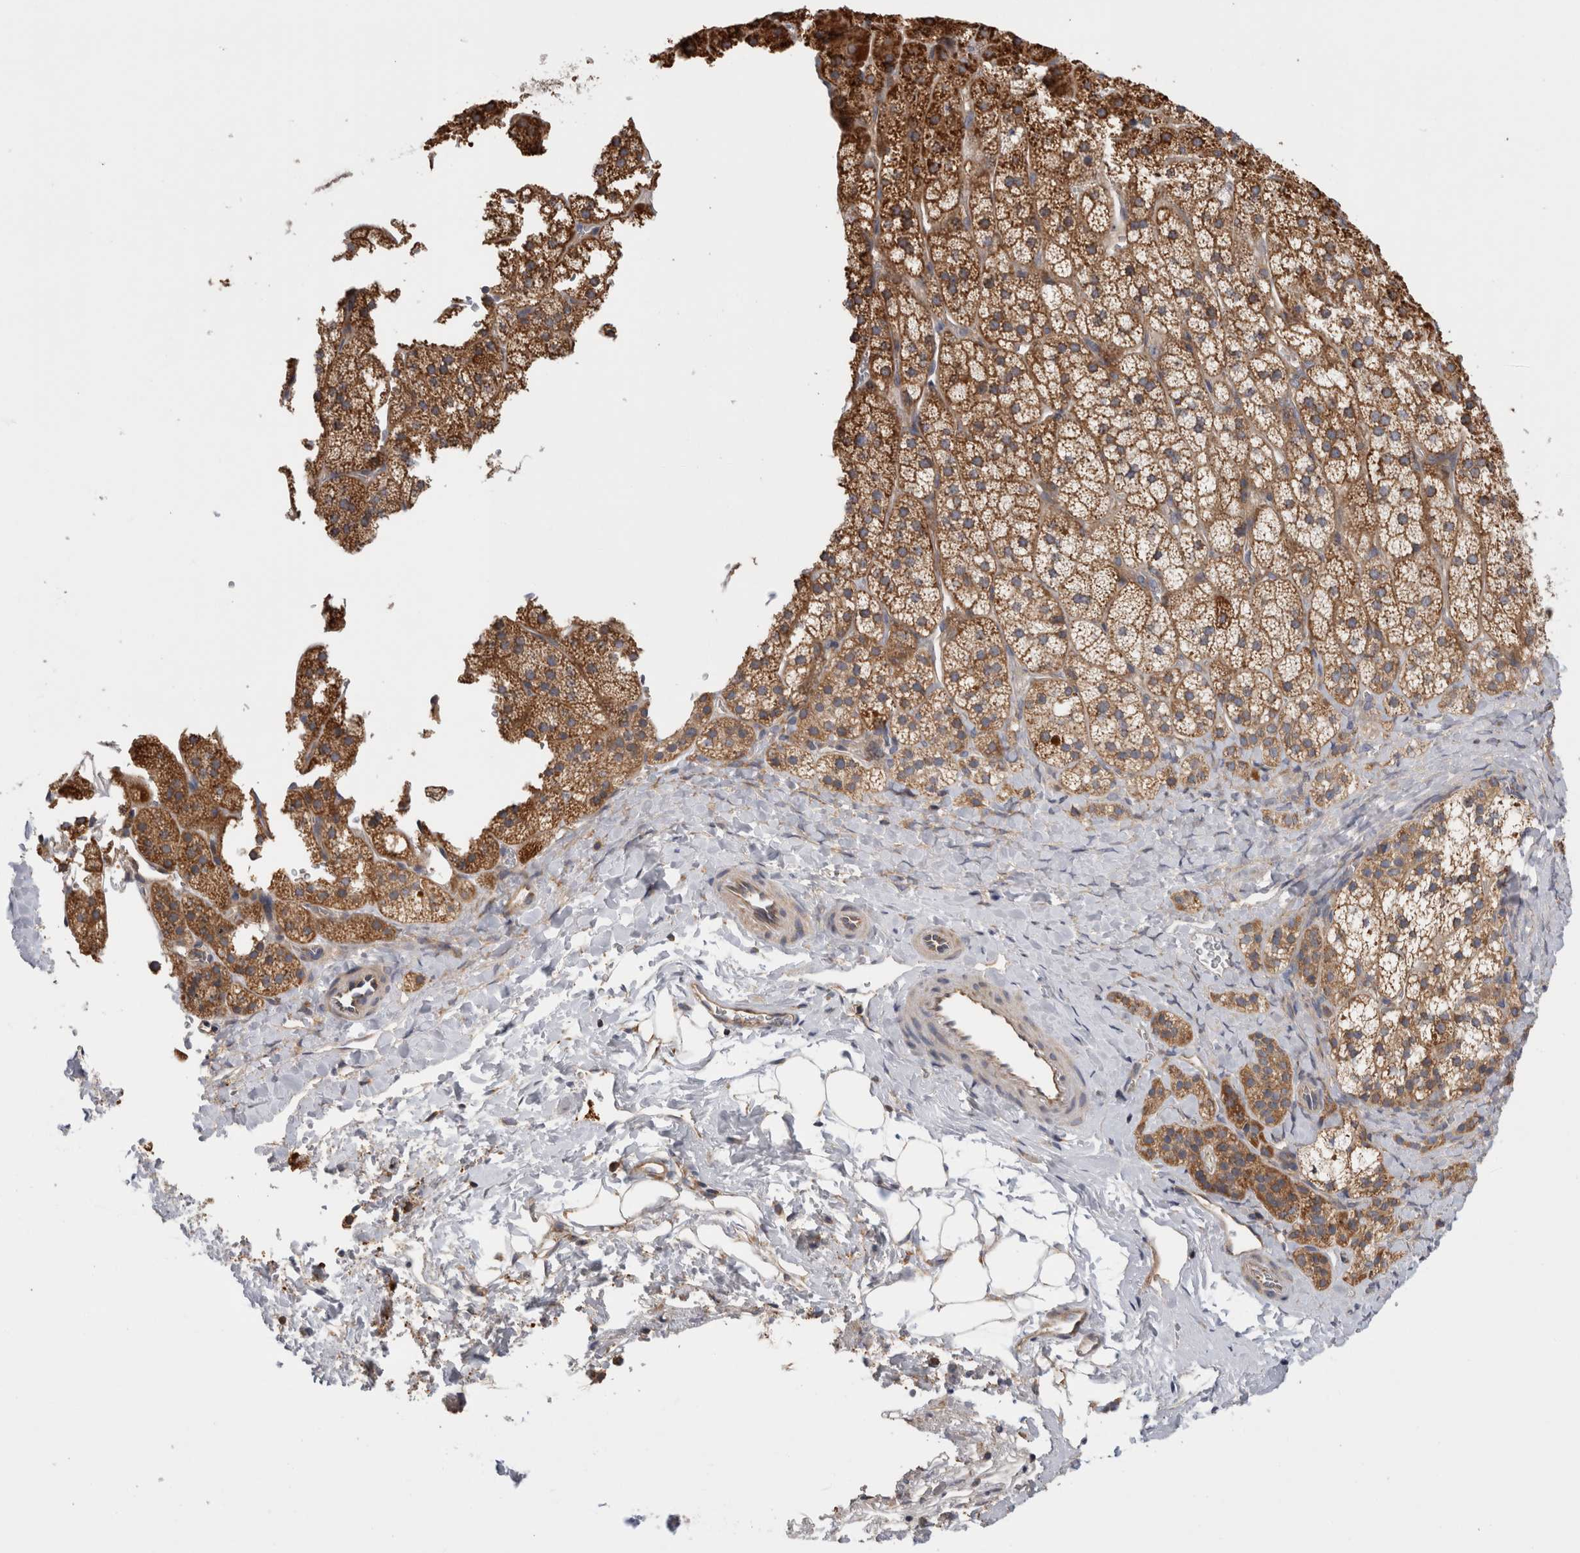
{"staining": {"intensity": "moderate", "quantity": ">75%", "location": "cytoplasmic/membranous"}, "tissue": "adrenal gland", "cell_type": "Glandular cells", "image_type": "normal", "snomed": [{"axis": "morphology", "description": "Normal tissue, NOS"}, {"axis": "topography", "description": "Adrenal gland"}], "caption": "Unremarkable adrenal gland reveals moderate cytoplasmic/membranous positivity in about >75% of glandular cells, visualized by immunohistochemistry. The protein is shown in brown color, while the nuclei are stained blue.", "gene": "GRIK2", "patient": {"sex": "female", "age": 44}}